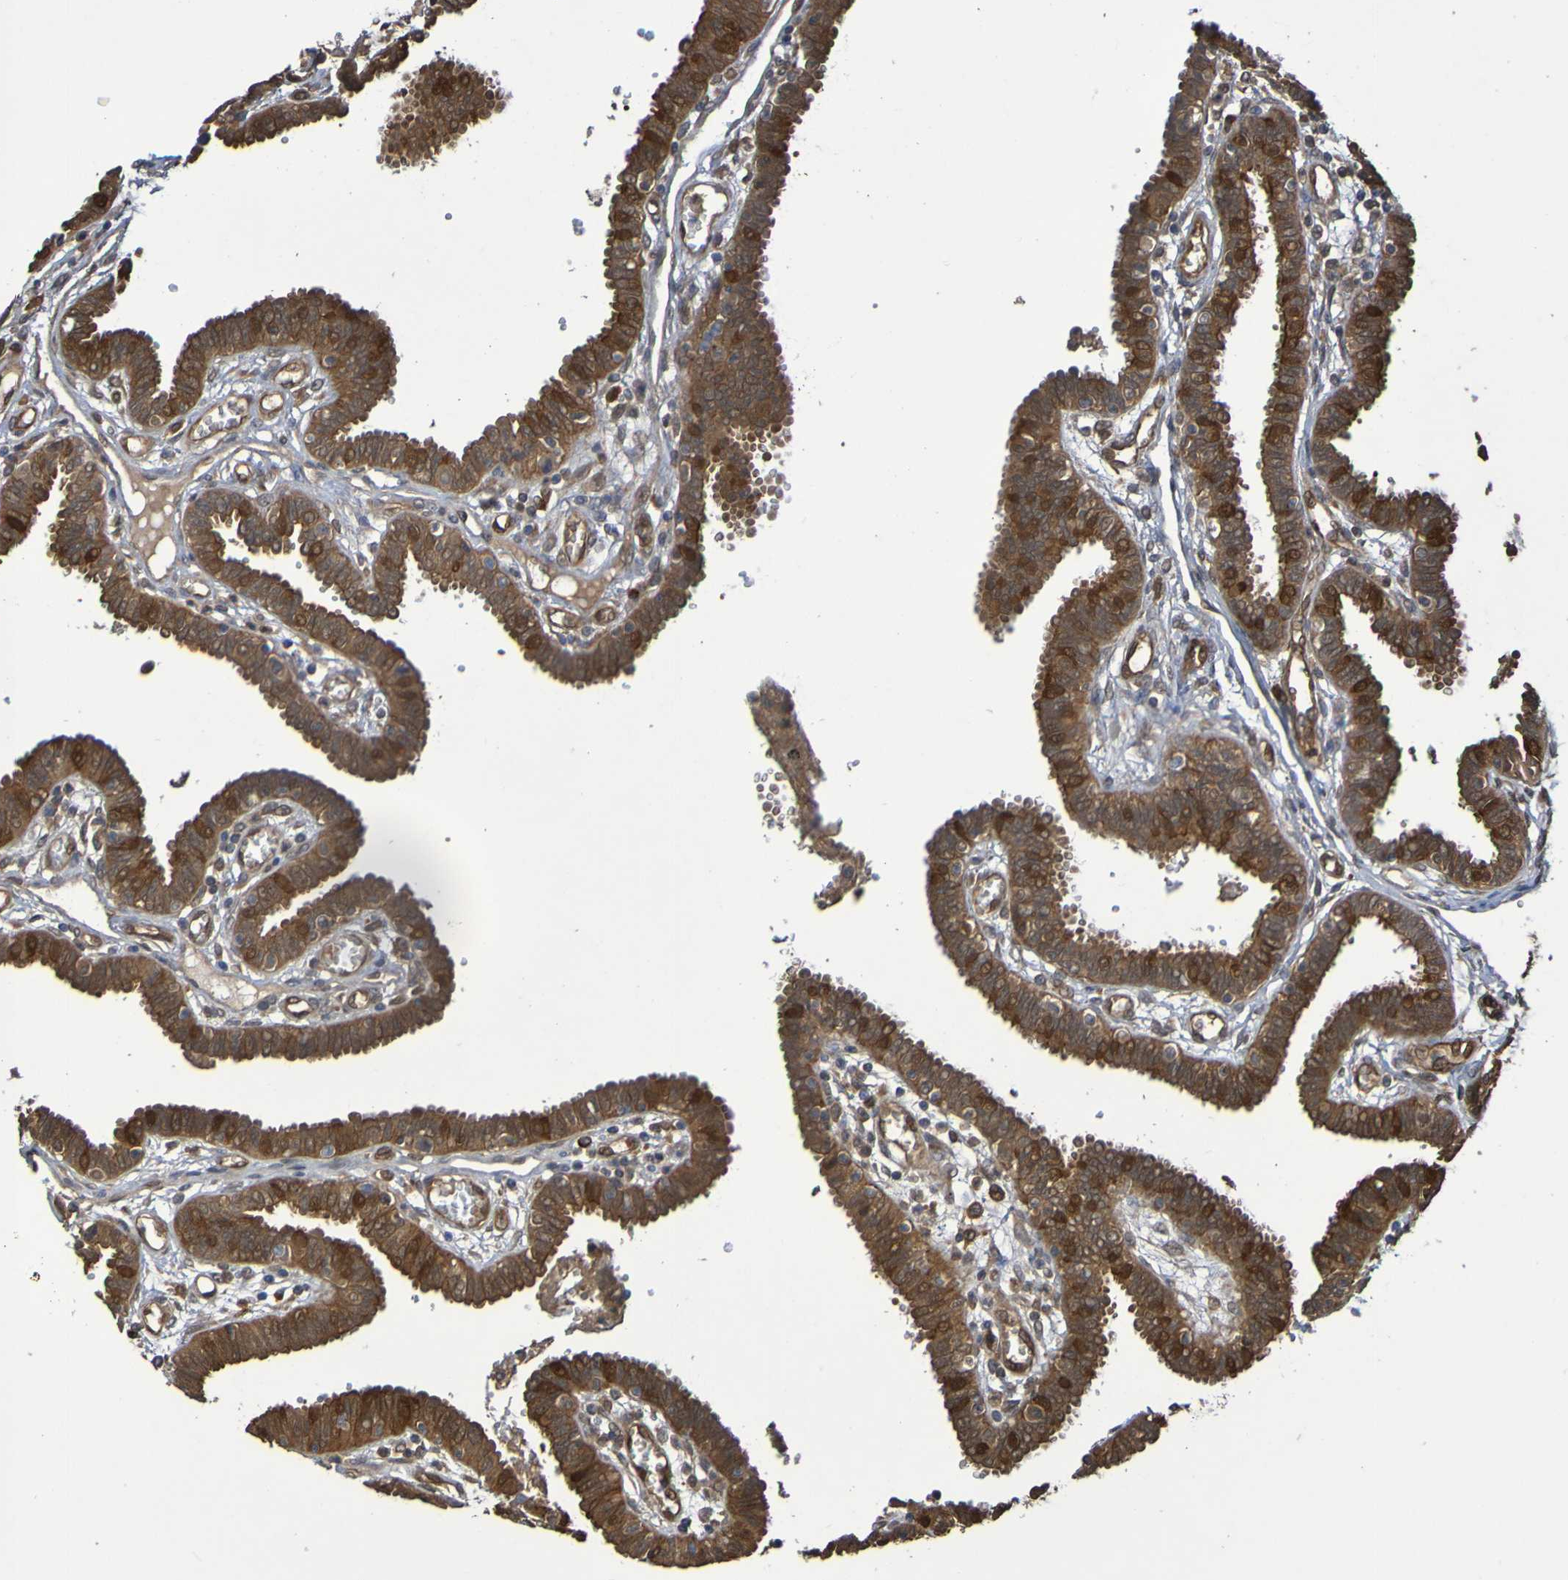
{"staining": {"intensity": "moderate", "quantity": ">75%", "location": "cytoplasmic/membranous"}, "tissue": "fallopian tube", "cell_type": "Glandular cells", "image_type": "normal", "snomed": [{"axis": "morphology", "description": "Normal tissue, NOS"}, {"axis": "topography", "description": "Fallopian tube"}], "caption": "Protein expression analysis of normal fallopian tube reveals moderate cytoplasmic/membranous positivity in approximately >75% of glandular cells.", "gene": "SERPINB6", "patient": {"sex": "female", "age": 32}}